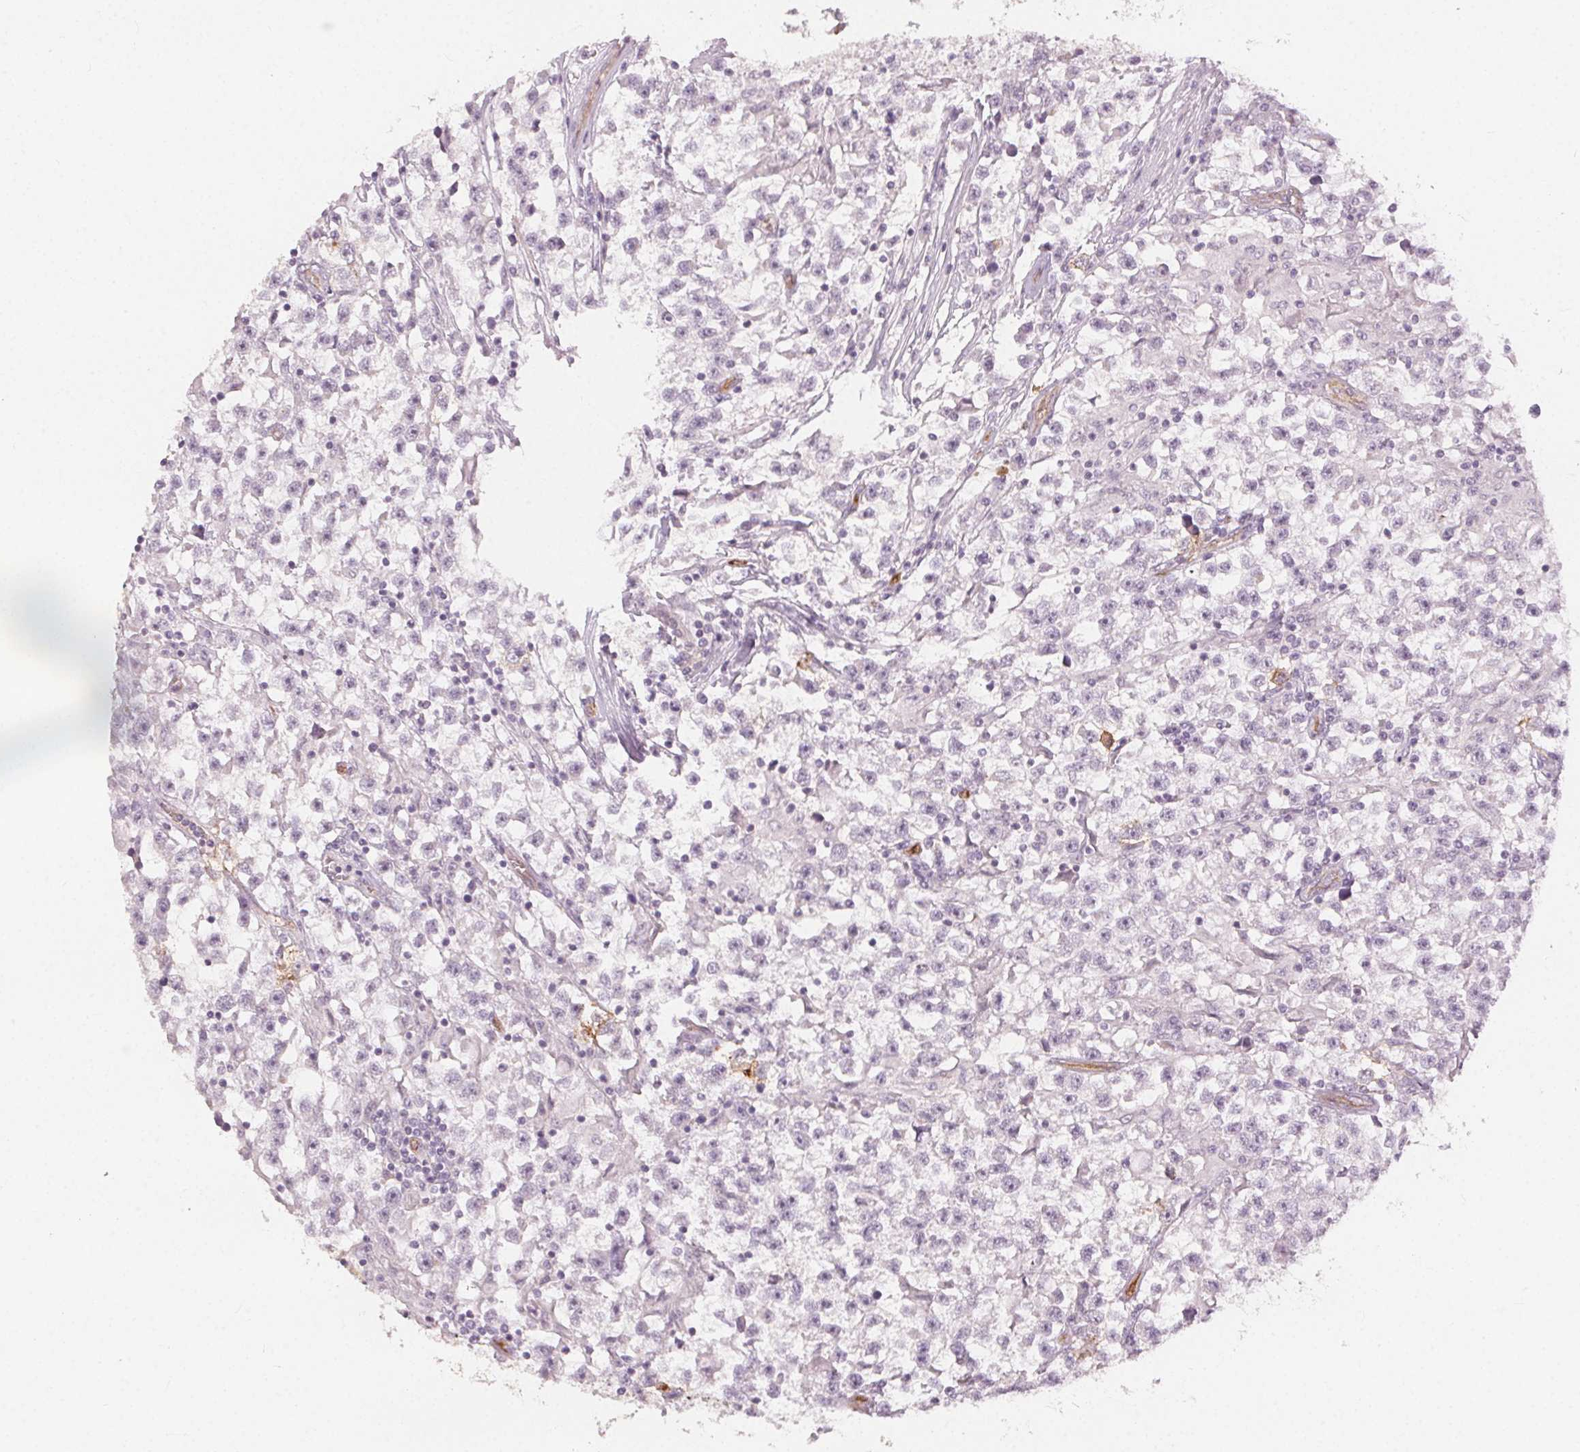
{"staining": {"intensity": "negative", "quantity": "none", "location": "none"}, "tissue": "testis cancer", "cell_type": "Tumor cells", "image_type": "cancer", "snomed": [{"axis": "morphology", "description": "Seminoma, NOS"}, {"axis": "topography", "description": "Testis"}], "caption": "A micrograph of human testis seminoma is negative for staining in tumor cells.", "gene": "PODXL", "patient": {"sex": "male", "age": 31}}